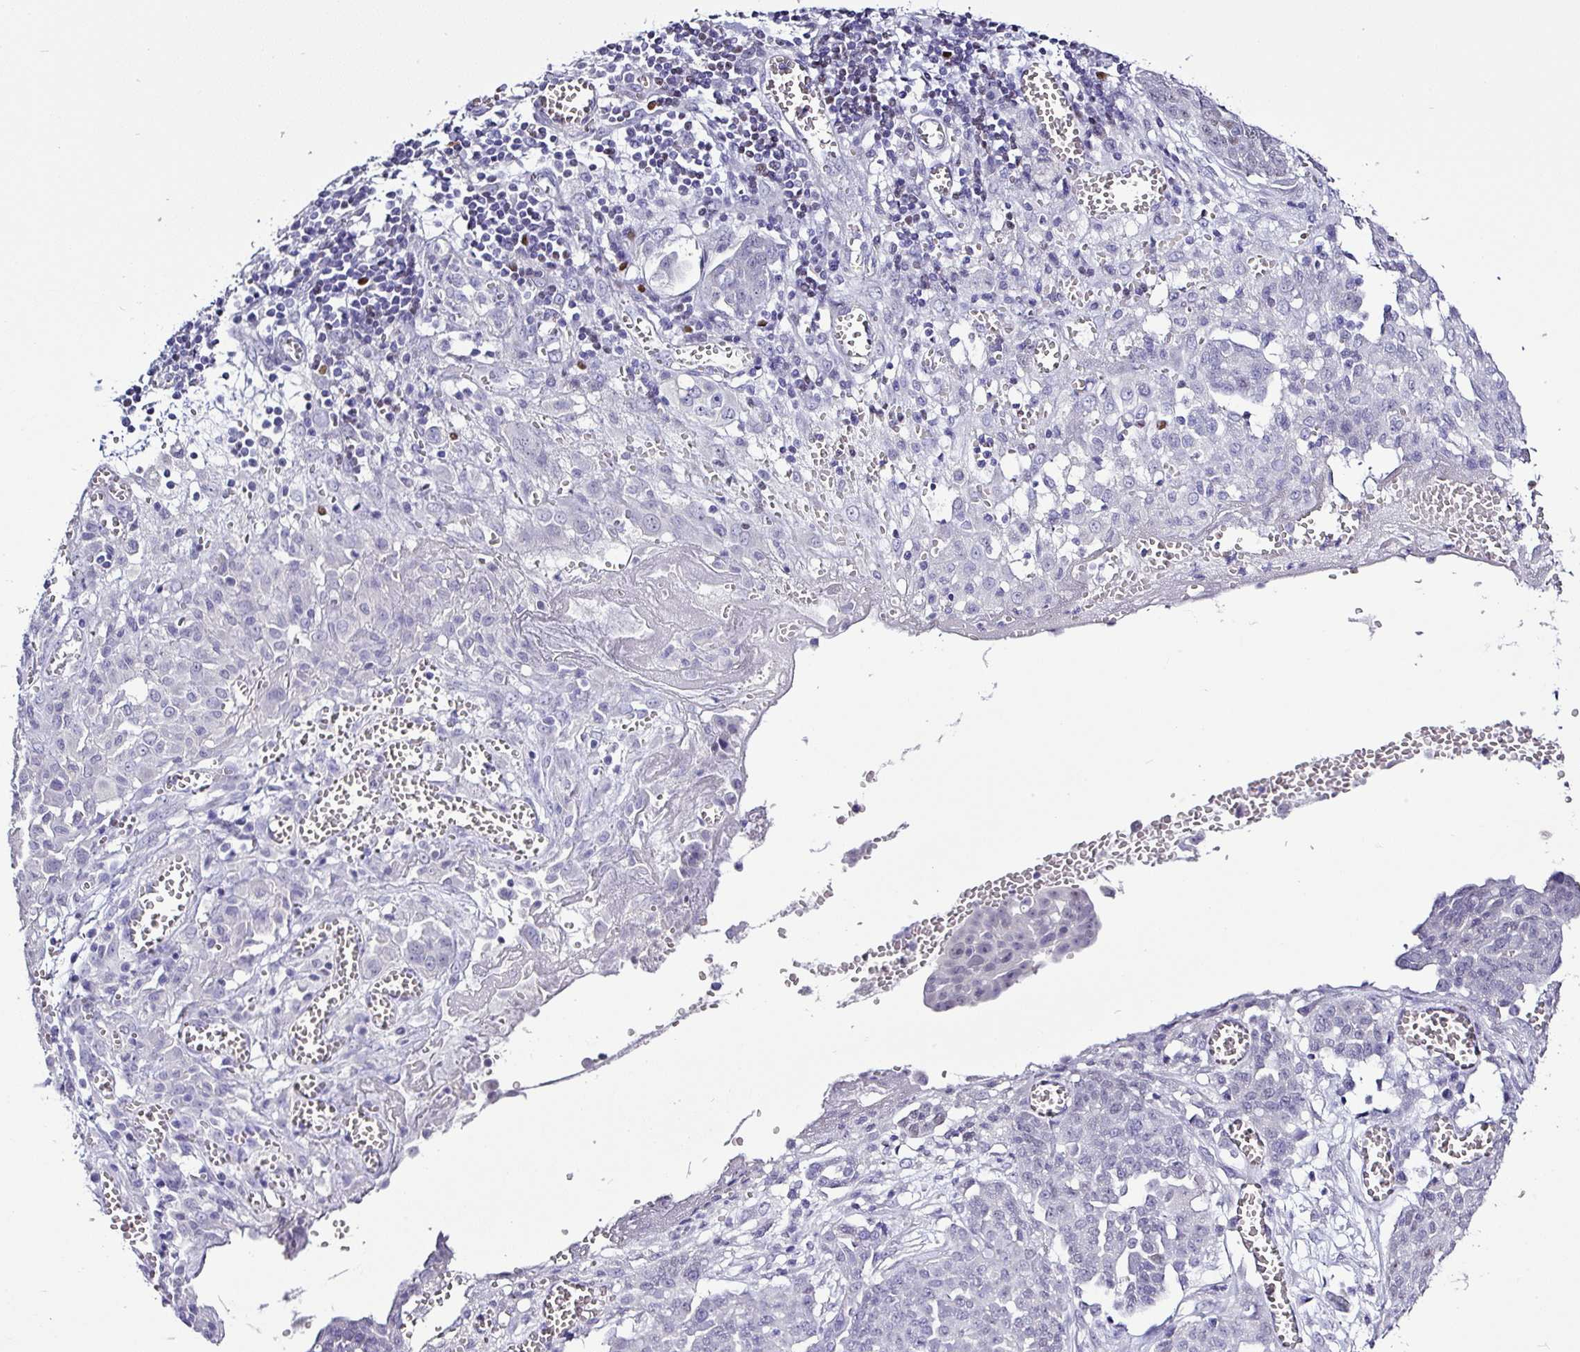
{"staining": {"intensity": "negative", "quantity": "none", "location": "none"}, "tissue": "ovarian cancer", "cell_type": "Tumor cells", "image_type": "cancer", "snomed": [{"axis": "morphology", "description": "Cystadenocarcinoma, serous, NOS"}, {"axis": "topography", "description": "Soft tissue"}, {"axis": "topography", "description": "Ovary"}], "caption": "This is an IHC micrograph of human serous cystadenocarcinoma (ovarian). There is no expression in tumor cells.", "gene": "BCL11A", "patient": {"sex": "female", "age": 57}}